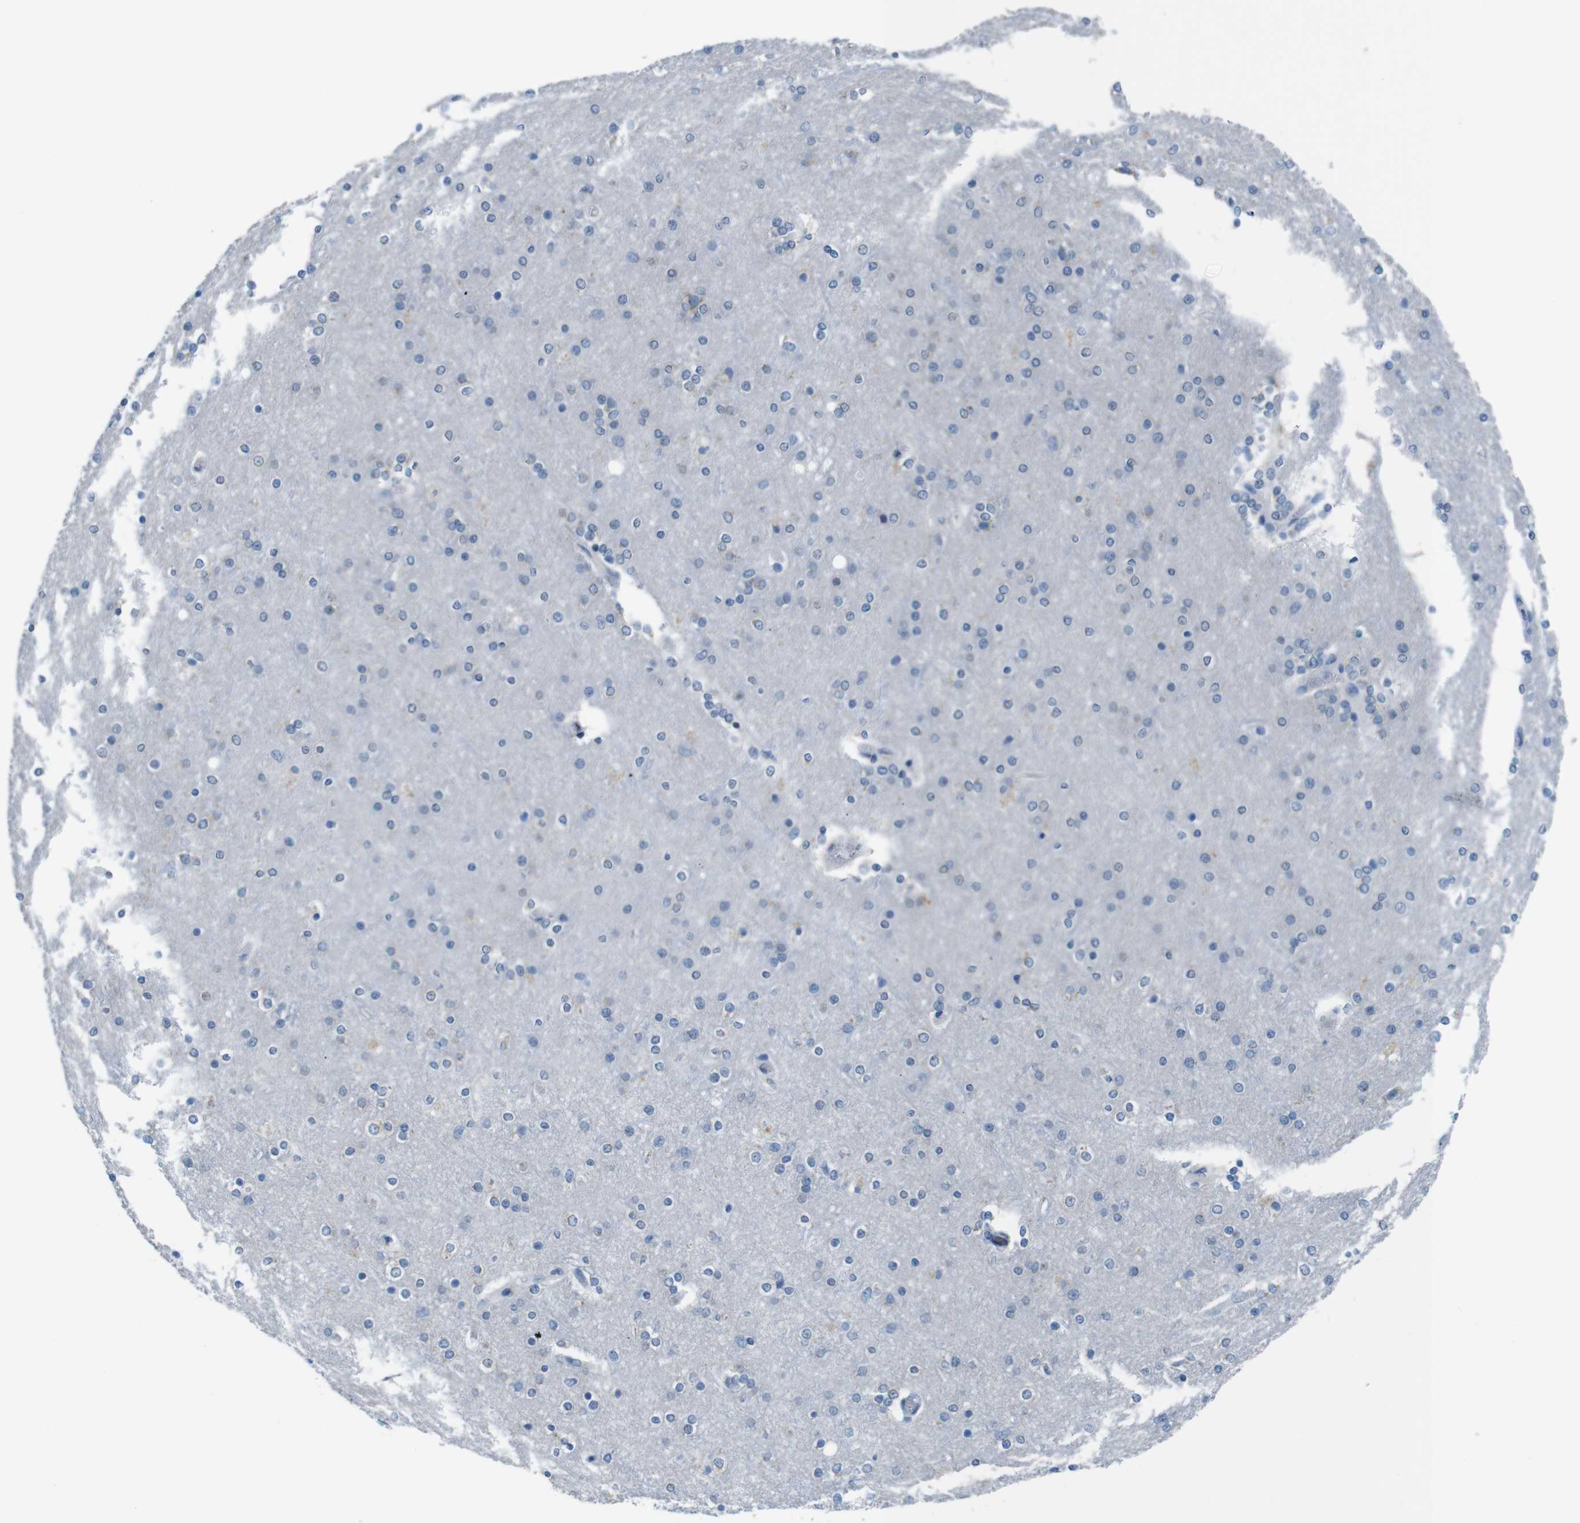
{"staining": {"intensity": "negative", "quantity": "none", "location": "none"}, "tissue": "cerebral cortex", "cell_type": "Endothelial cells", "image_type": "normal", "snomed": [{"axis": "morphology", "description": "Normal tissue, NOS"}, {"axis": "topography", "description": "Cerebral cortex"}], "caption": "This micrograph is of unremarkable cerebral cortex stained with immunohistochemistry to label a protein in brown with the nuclei are counter-stained blue. There is no positivity in endothelial cells. Nuclei are stained in blue.", "gene": "GOLGA2", "patient": {"sex": "female", "age": 54}}